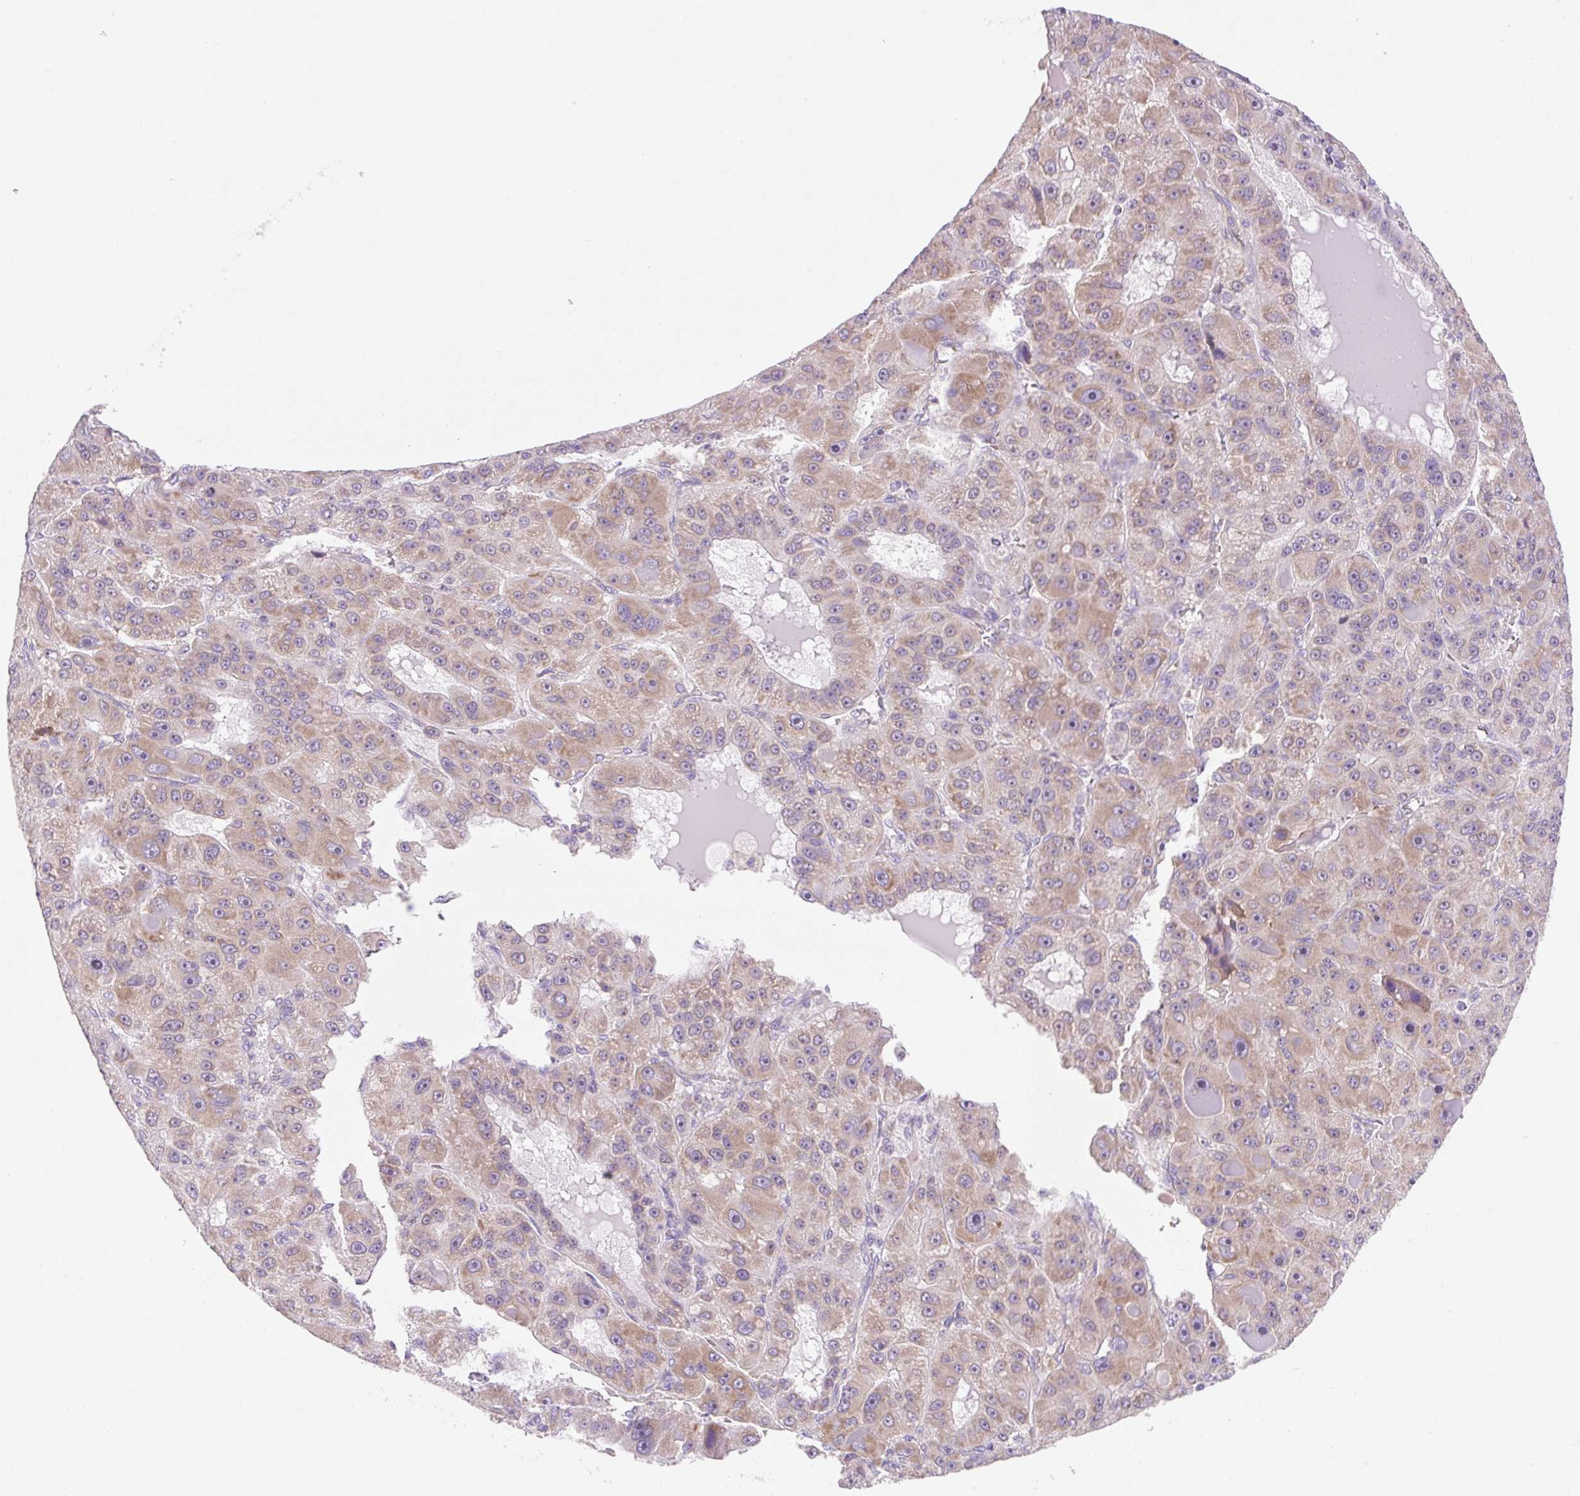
{"staining": {"intensity": "weak", "quantity": ">75%", "location": "cytoplasmic/membranous"}, "tissue": "liver cancer", "cell_type": "Tumor cells", "image_type": "cancer", "snomed": [{"axis": "morphology", "description": "Carcinoma, Hepatocellular, NOS"}, {"axis": "topography", "description": "Liver"}], "caption": "Immunohistochemical staining of human liver cancer (hepatocellular carcinoma) exhibits weak cytoplasmic/membranous protein expression in approximately >75% of tumor cells.", "gene": "RPL18A", "patient": {"sex": "male", "age": 76}}